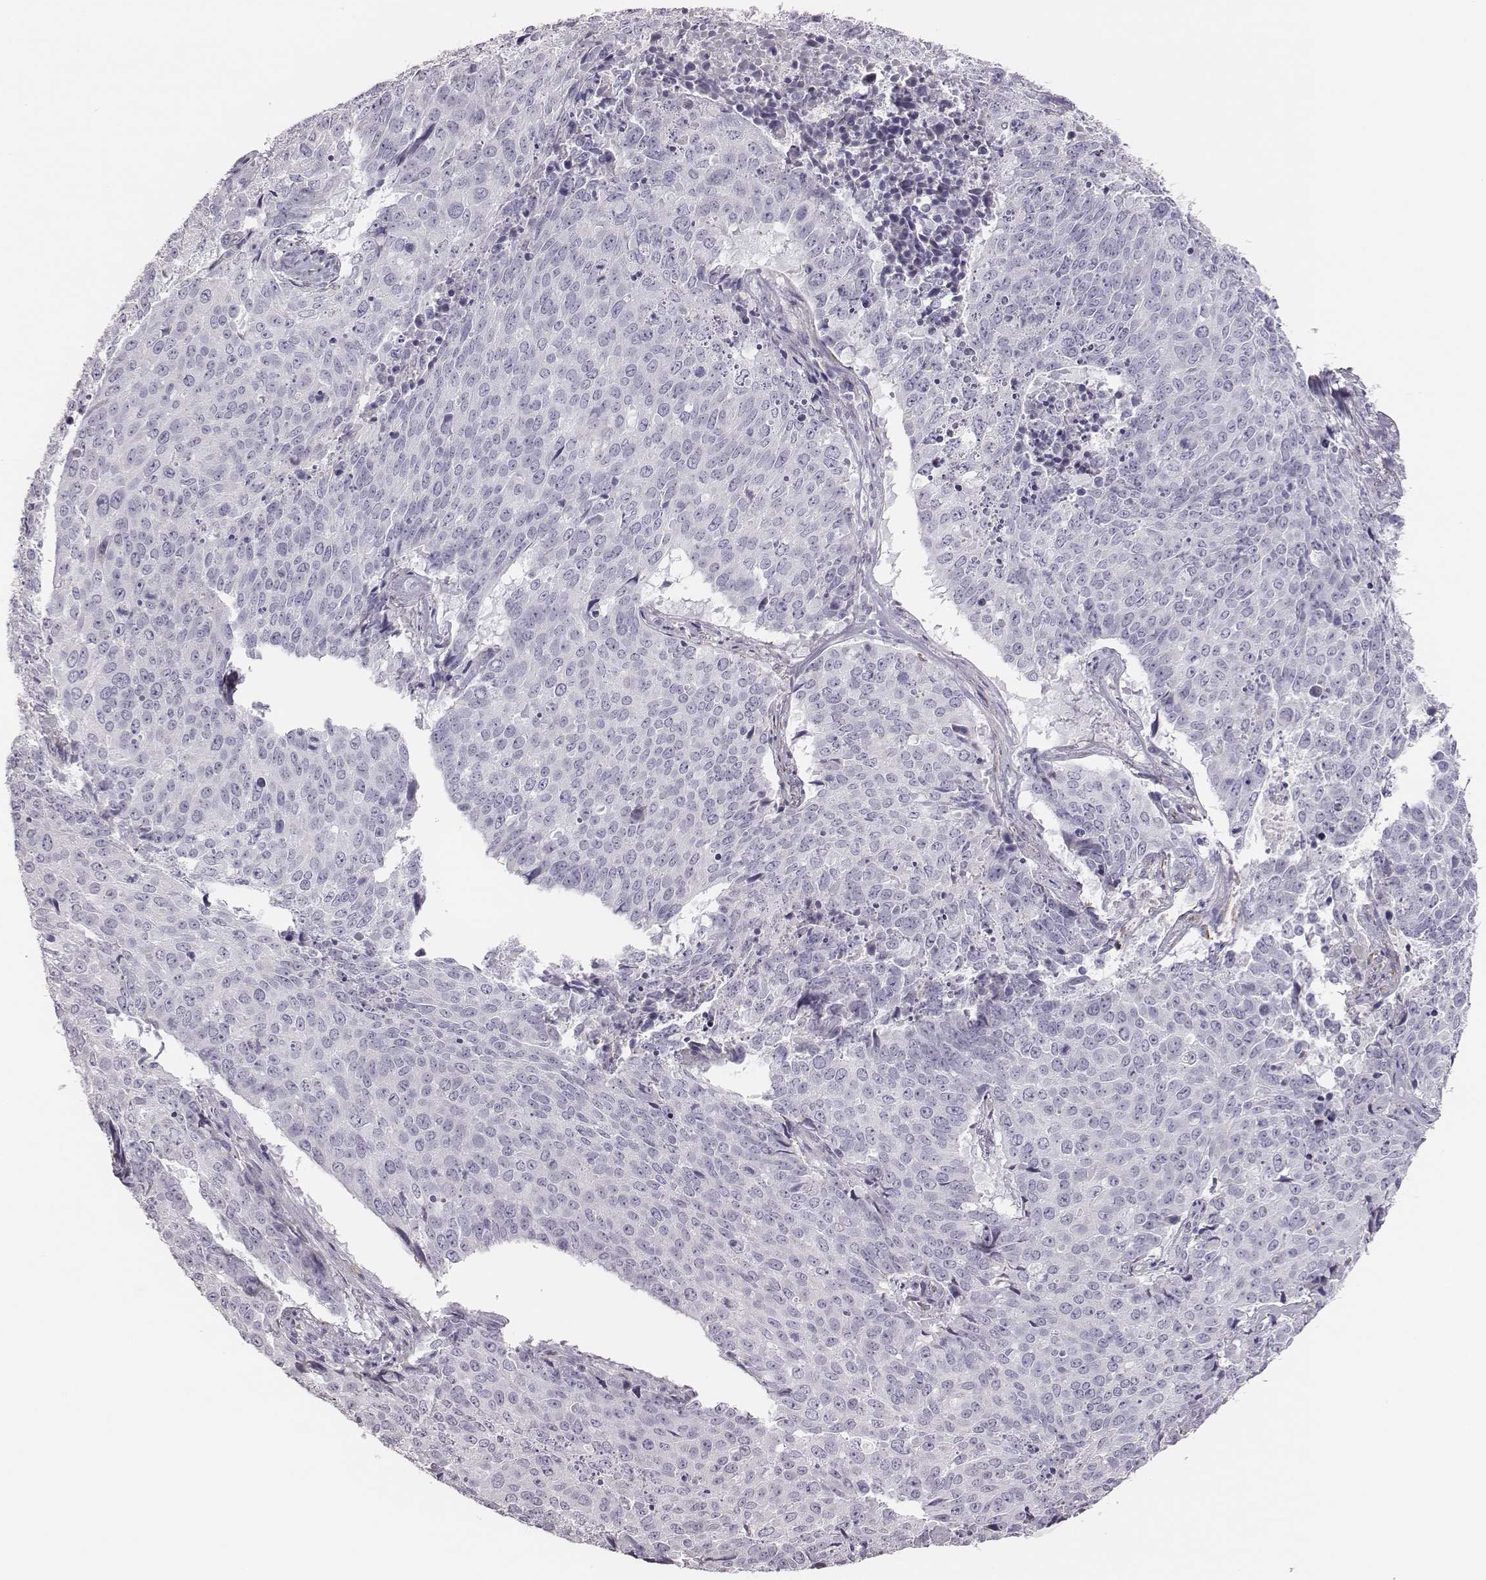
{"staining": {"intensity": "negative", "quantity": "none", "location": "none"}, "tissue": "lung cancer", "cell_type": "Tumor cells", "image_type": "cancer", "snomed": [{"axis": "morphology", "description": "Normal tissue, NOS"}, {"axis": "morphology", "description": "Squamous cell carcinoma, NOS"}, {"axis": "topography", "description": "Bronchus"}, {"axis": "topography", "description": "Lung"}], "caption": "Tumor cells show no significant positivity in lung cancer (squamous cell carcinoma). (Stains: DAB (3,3'-diaminobenzidine) immunohistochemistry with hematoxylin counter stain, Microscopy: brightfield microscopy at high magnification).", "gene": "GUCA1A", "patient": {"sex": "male", "age": 64}}